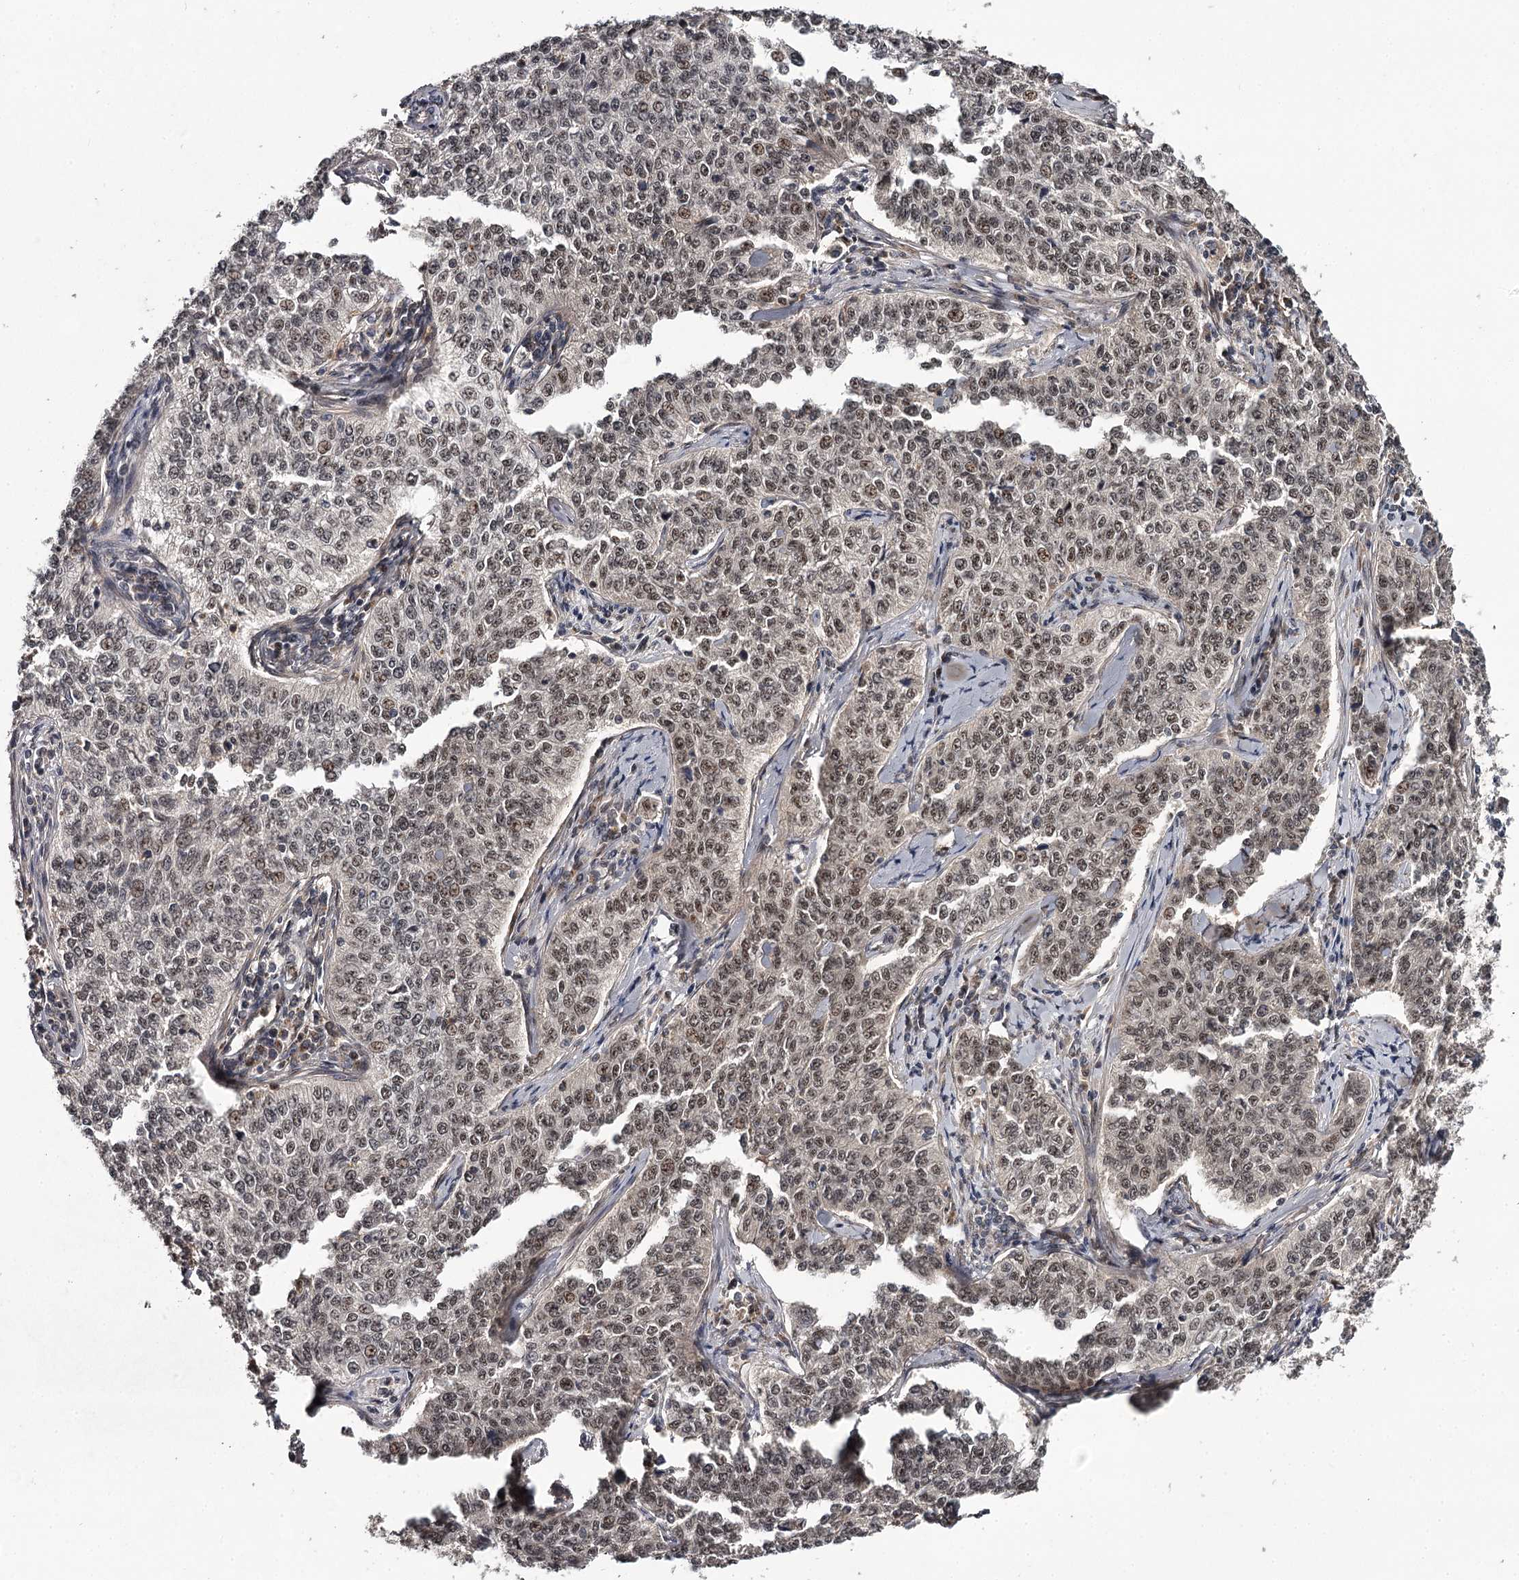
{"staining": {"intensity": "weak", "quantity": "25%-75%", "location": "nuclear"}, "tissue": "cervical cancer", "cell_type": "Tumor cells", "image_type": "cancer", "snomed": [{"axis": "morphology", "description": "Squamous cell carcinoma, NOS"}, {"axis": "topography", "description": "Cervix"}], "caption": "Immunohistochemical staining of human cervical cancer demonstrates low levels of weak nuclear staining in about 25%-75% of tumor cells.", "gene": "MAML3", "patient": {"sex": "female", "age": 35}}